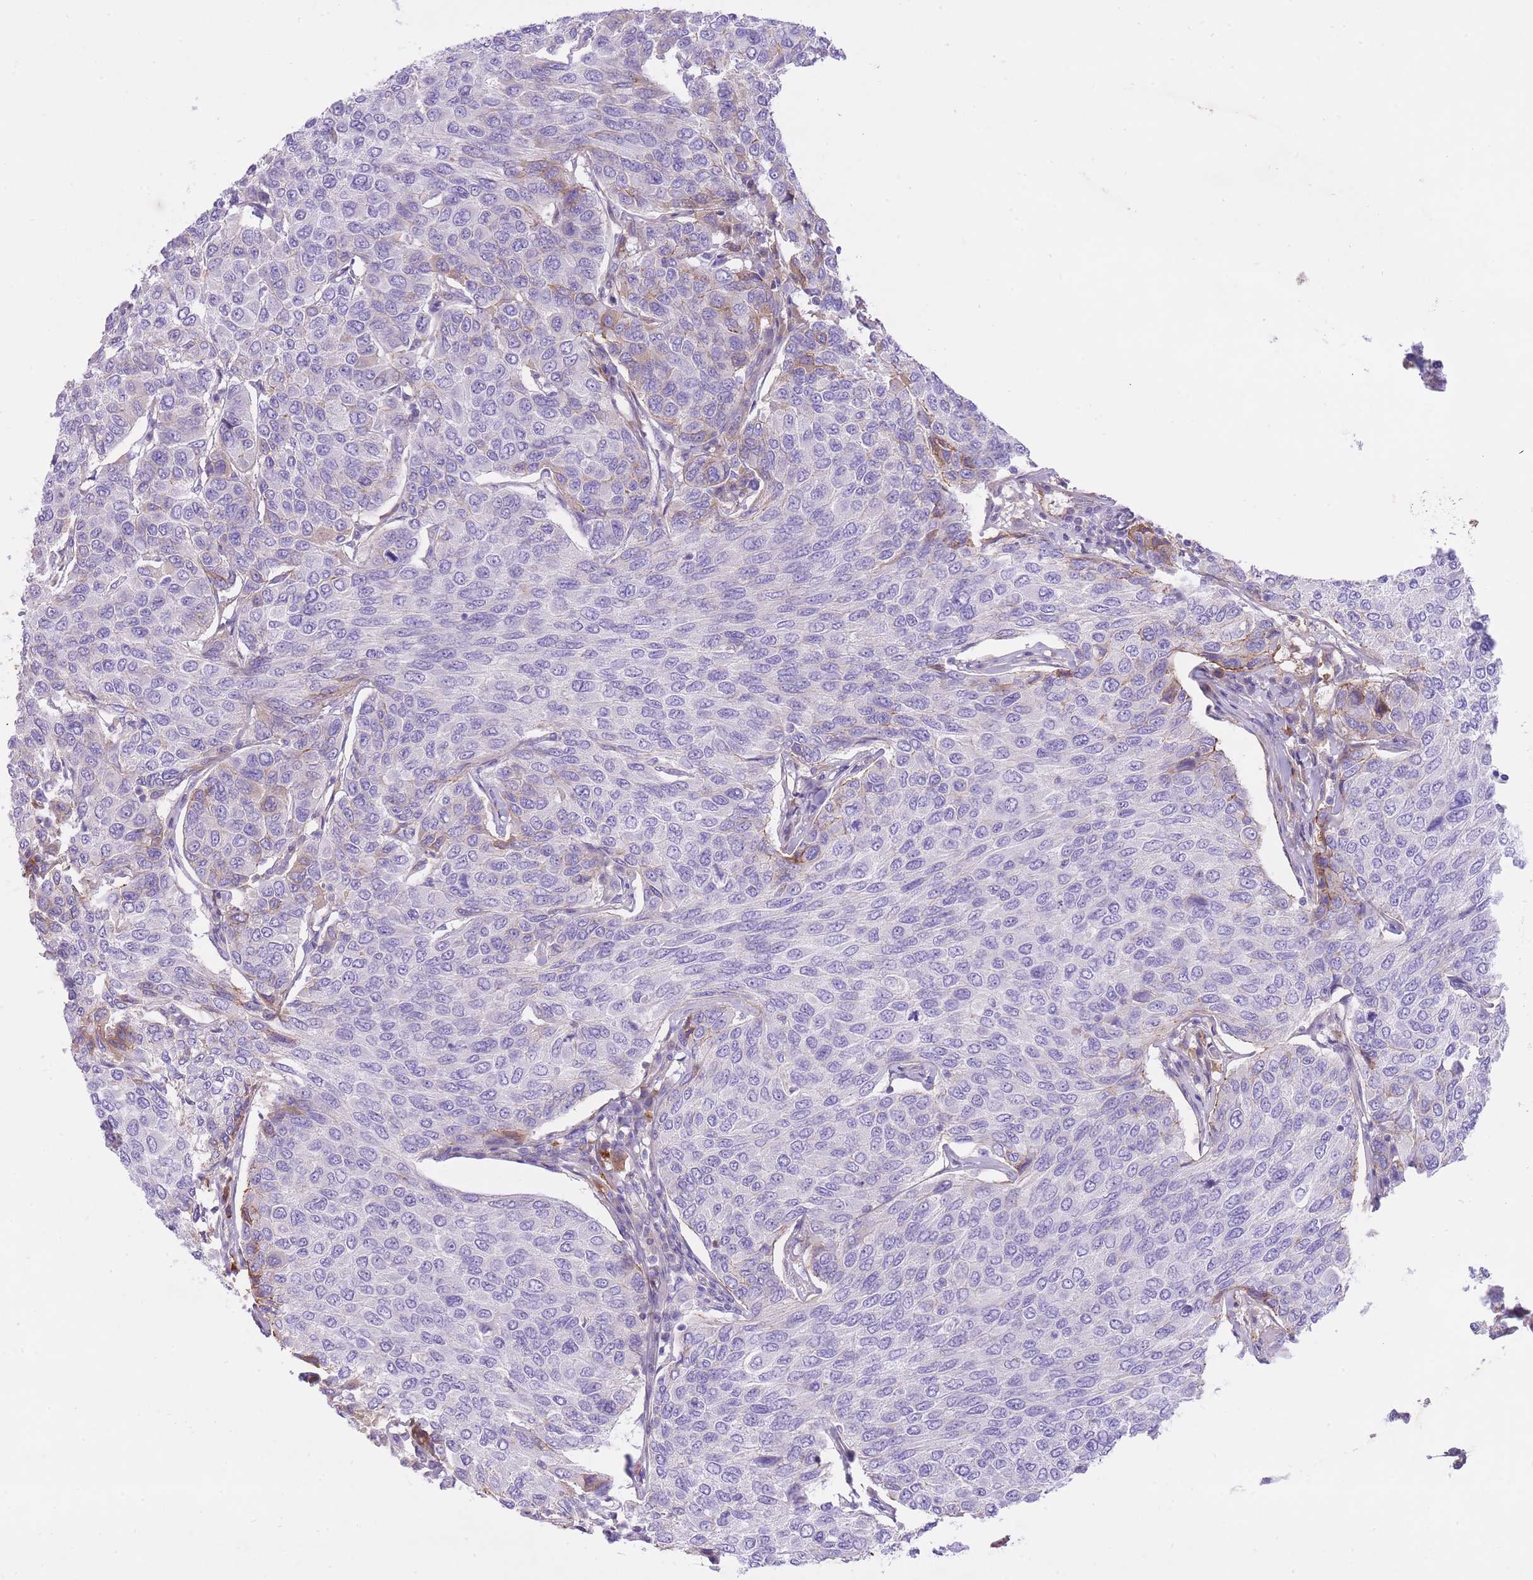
{"staining": {"intensity": "negative", "quantity": "none", "location": "none"}, "tissue": "breast cancer", "cell_type": "Tumor cells", "image_type": "cancer", "snomed": [{"axis": "morphology", "description": "Duct carcinoma"}, {"axis": "topography", "description": "Breast"}], "caption": "A histopathology image of breast cancer (infiltrating ductal carcinoma) stained for a protein displays no brown staining in tumor cells.", "gene": "HRG", "patient": {"sex": "female", "age": 55}}